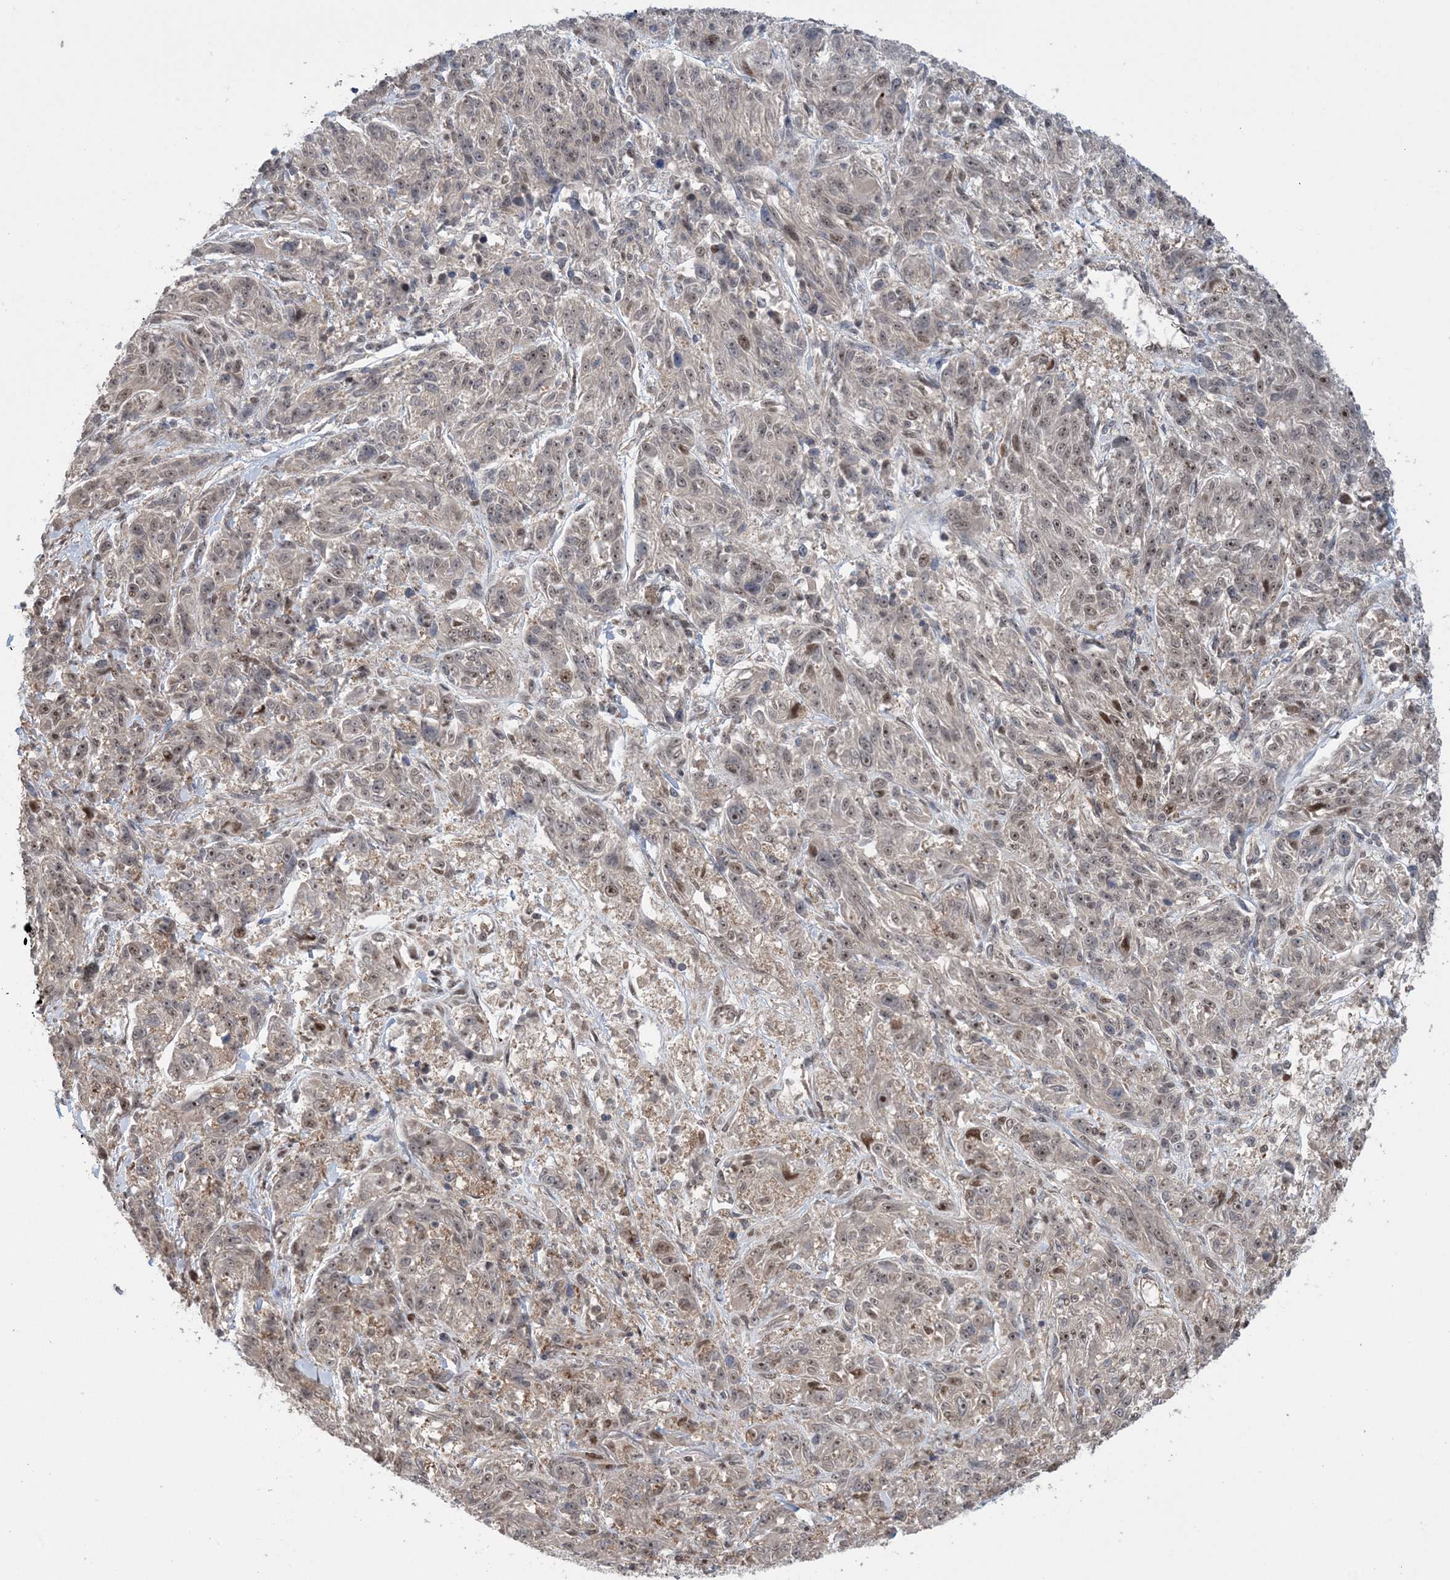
{"staining": {"intensity": "weak", "quantity": "<25%", "location": "nuclear"}, "tissue": "melanoma", "cell_type": "Tumor cells", "image_type": "cancer", "snomed": [{"axis": "morphology", "description": "Malignant melanoma, NOS"}, {"axis": "topography", "description": "Skin"}], "caption": "Melanoma was stained to show a protein in brown. There is no significant staining in tumor cells.", "gene": "ZNF710", "patient": {"sex": "male", "age": 53}}